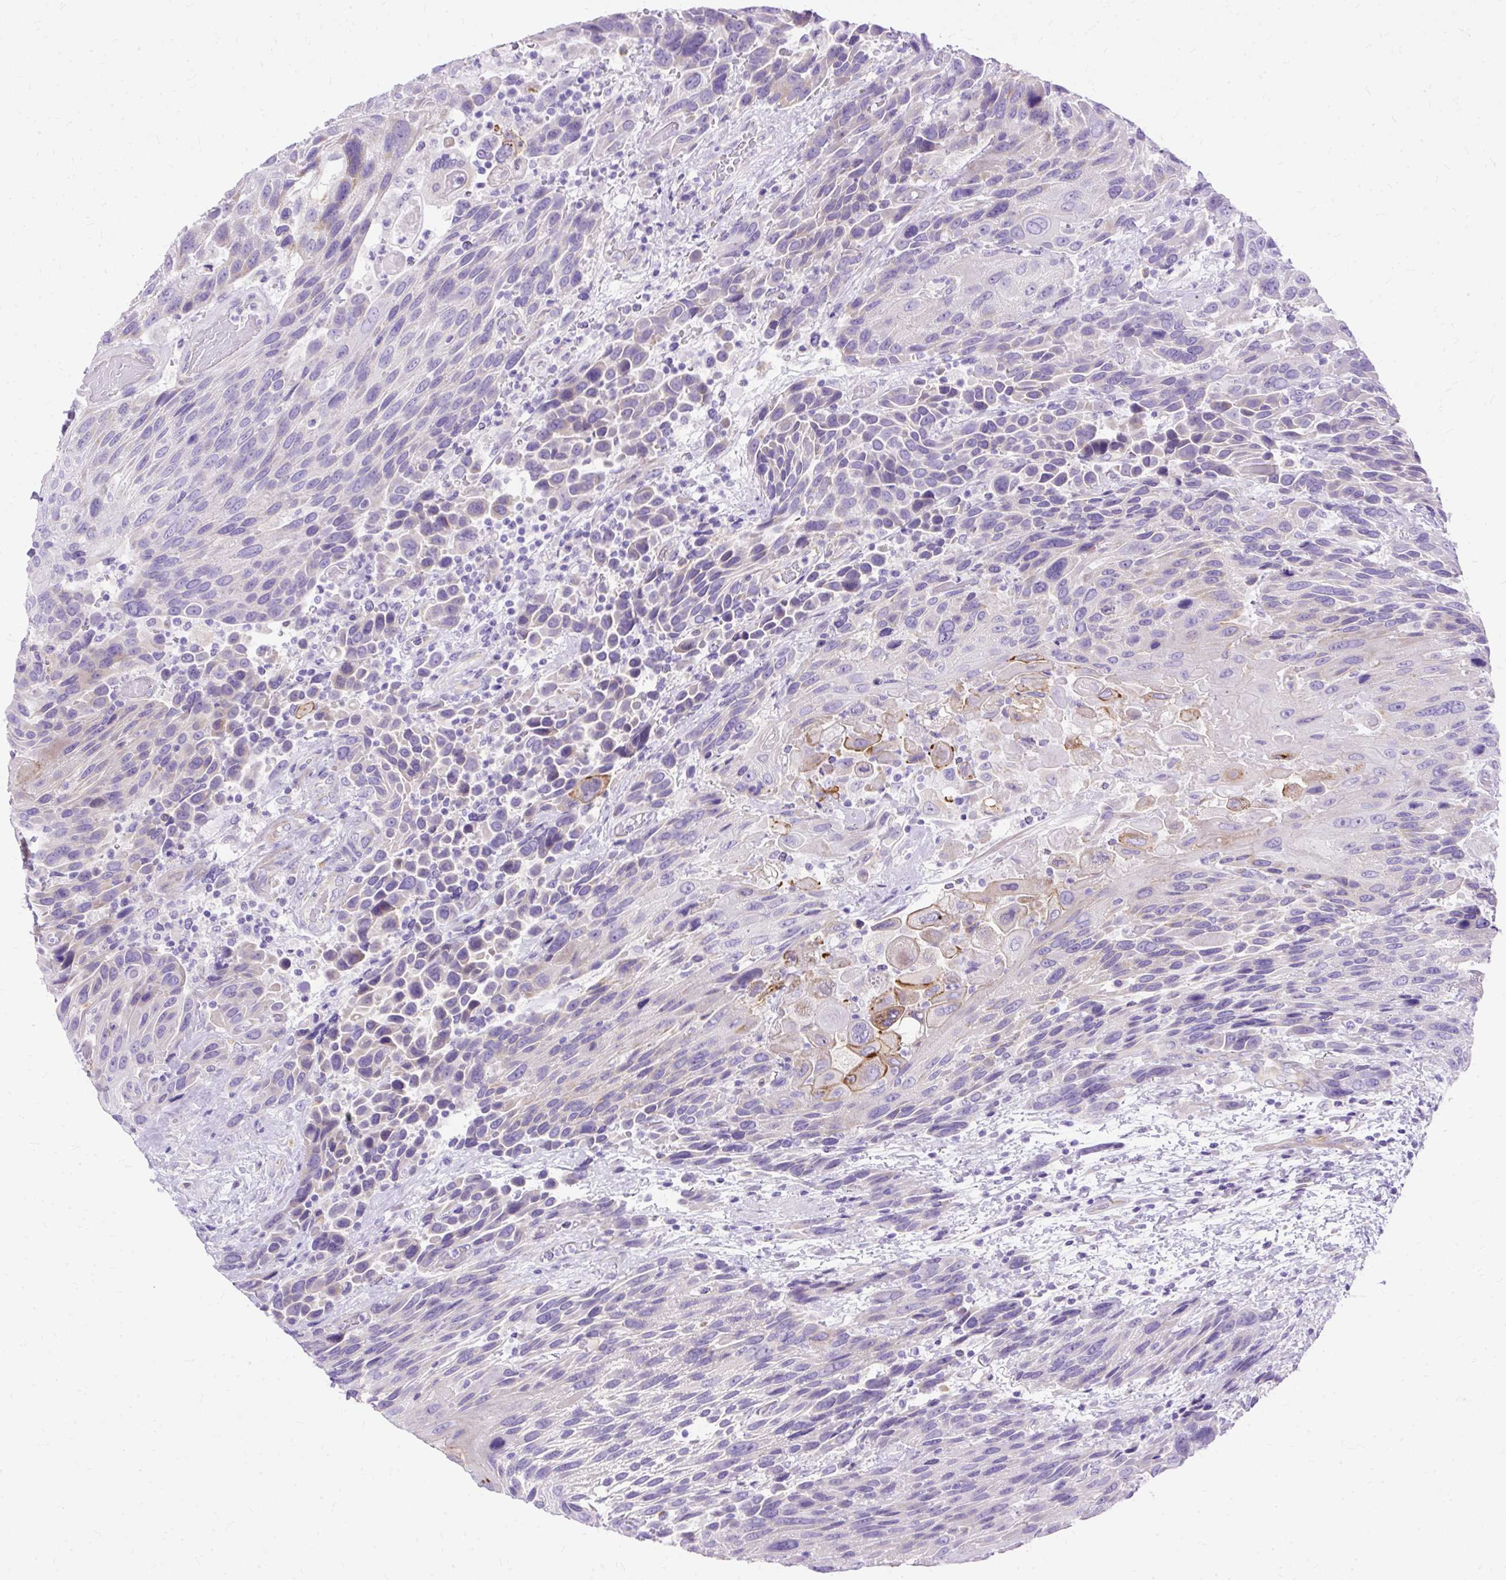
{"staining": {"intensity": "weak", "quantity": "<25%", "location": "cytoplasmic/membranous"}, "tissue": "urothelial cancer", "cell_type": "Tumor cells", "image_type": "cancer", "snomed": [{"axis": "morphology", "description": "Urothelial carcinoma, High grade"}, {"axis": "topography", "description": "Urinary bladder"}], "caption": "DAB (3,3'-diaminobenzidine) immunohistochemical staining of human urothelial carcinoma (high-grade) exhibits no significant positivity in tumor cells.", "gene": "MYO6", "patient": {"sex": "female", "age": 70}}